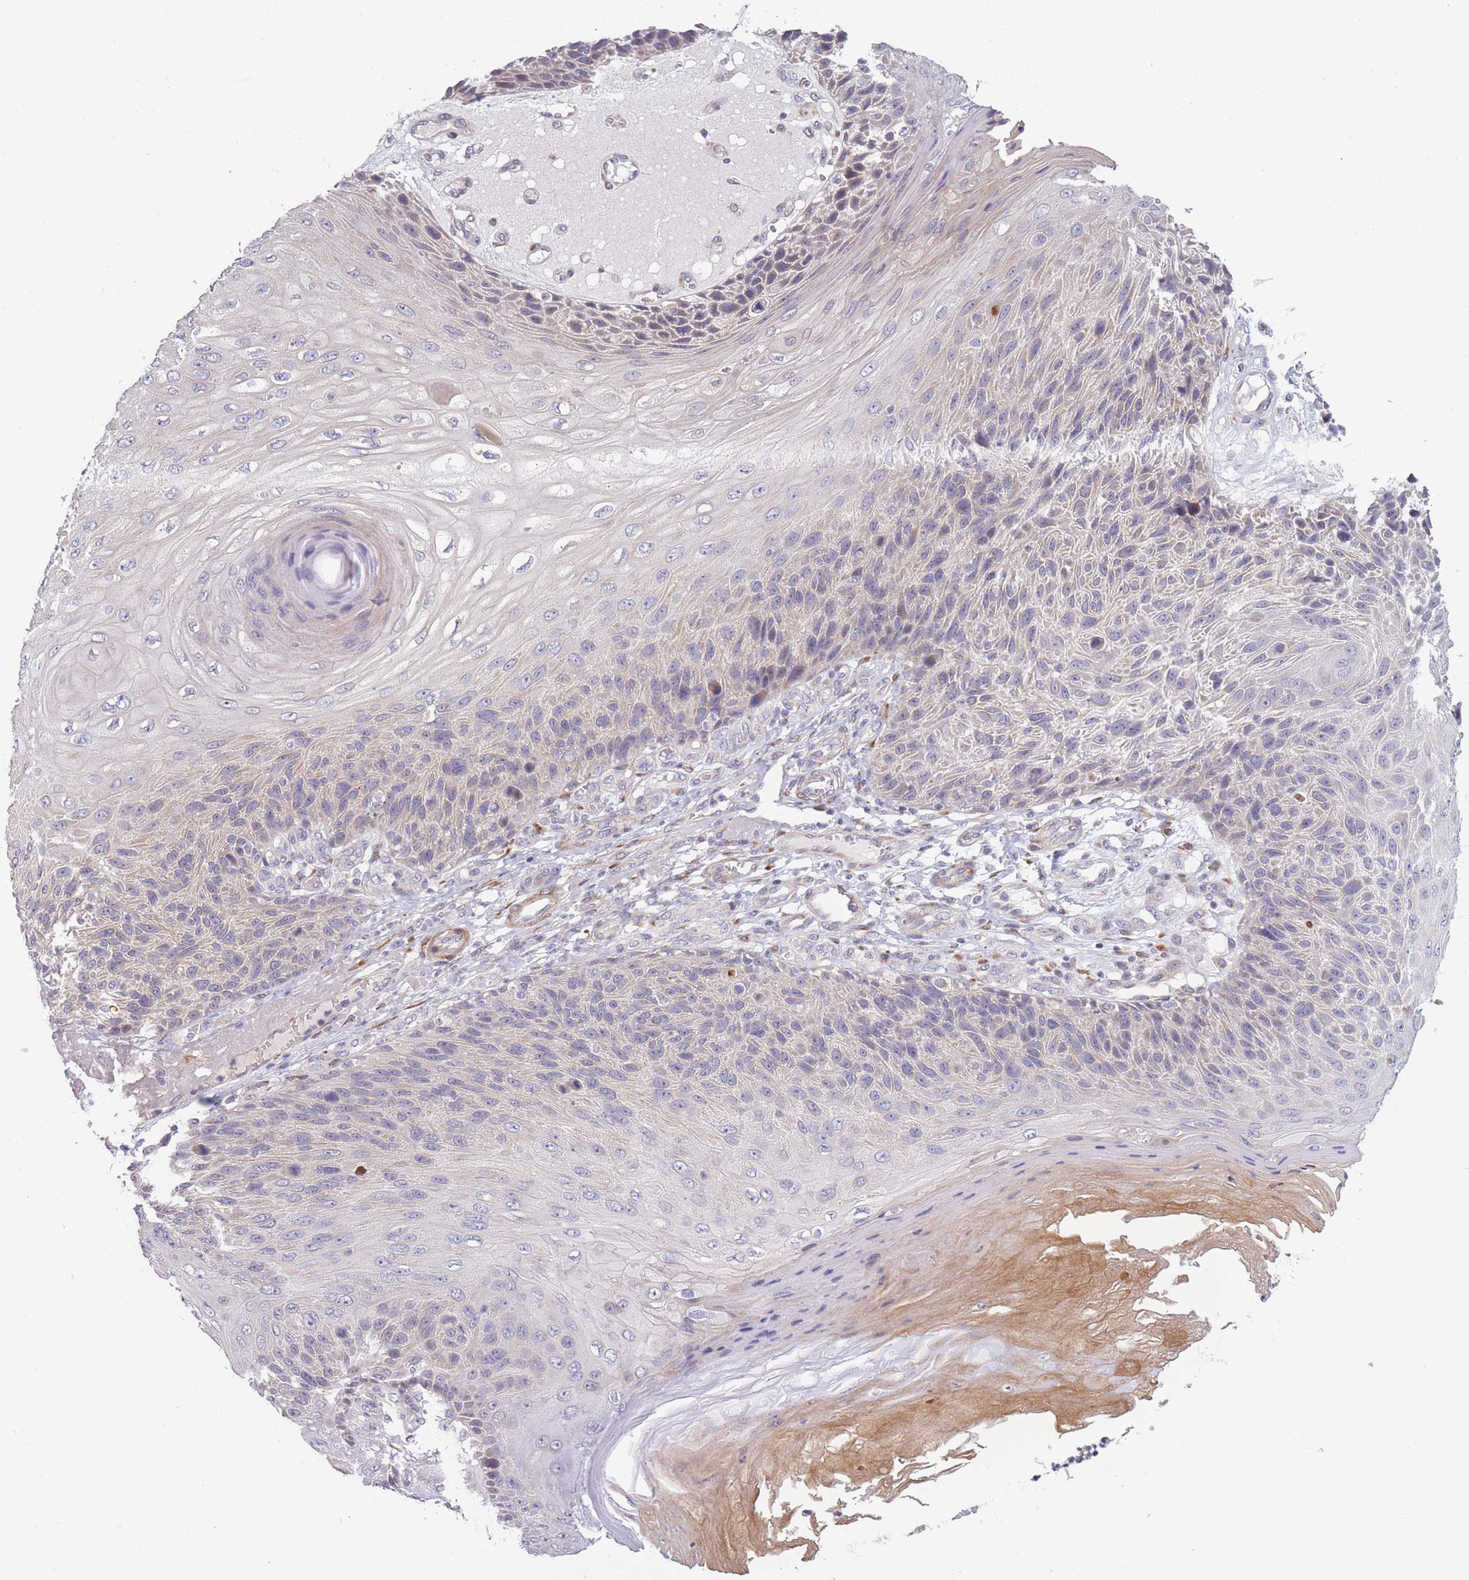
{"staining": {"intensity": "negative", "quantity": "none", "location": "none"}, "tissue": "skin cancer", "cell_type": "Tumor cells", "image_type": "cancer", "snomed": [{"axis": "morphology", "description": "Squamous cell carcinoma, NOS"}, {"axis": "topography", "description": "Skin"}], "caption": "IHC of squamous cell carcinoma (skin) reveals no staining in tumor cells.", "gene": "CCNQ", "patient": {"sex": "female", "age": 88}}